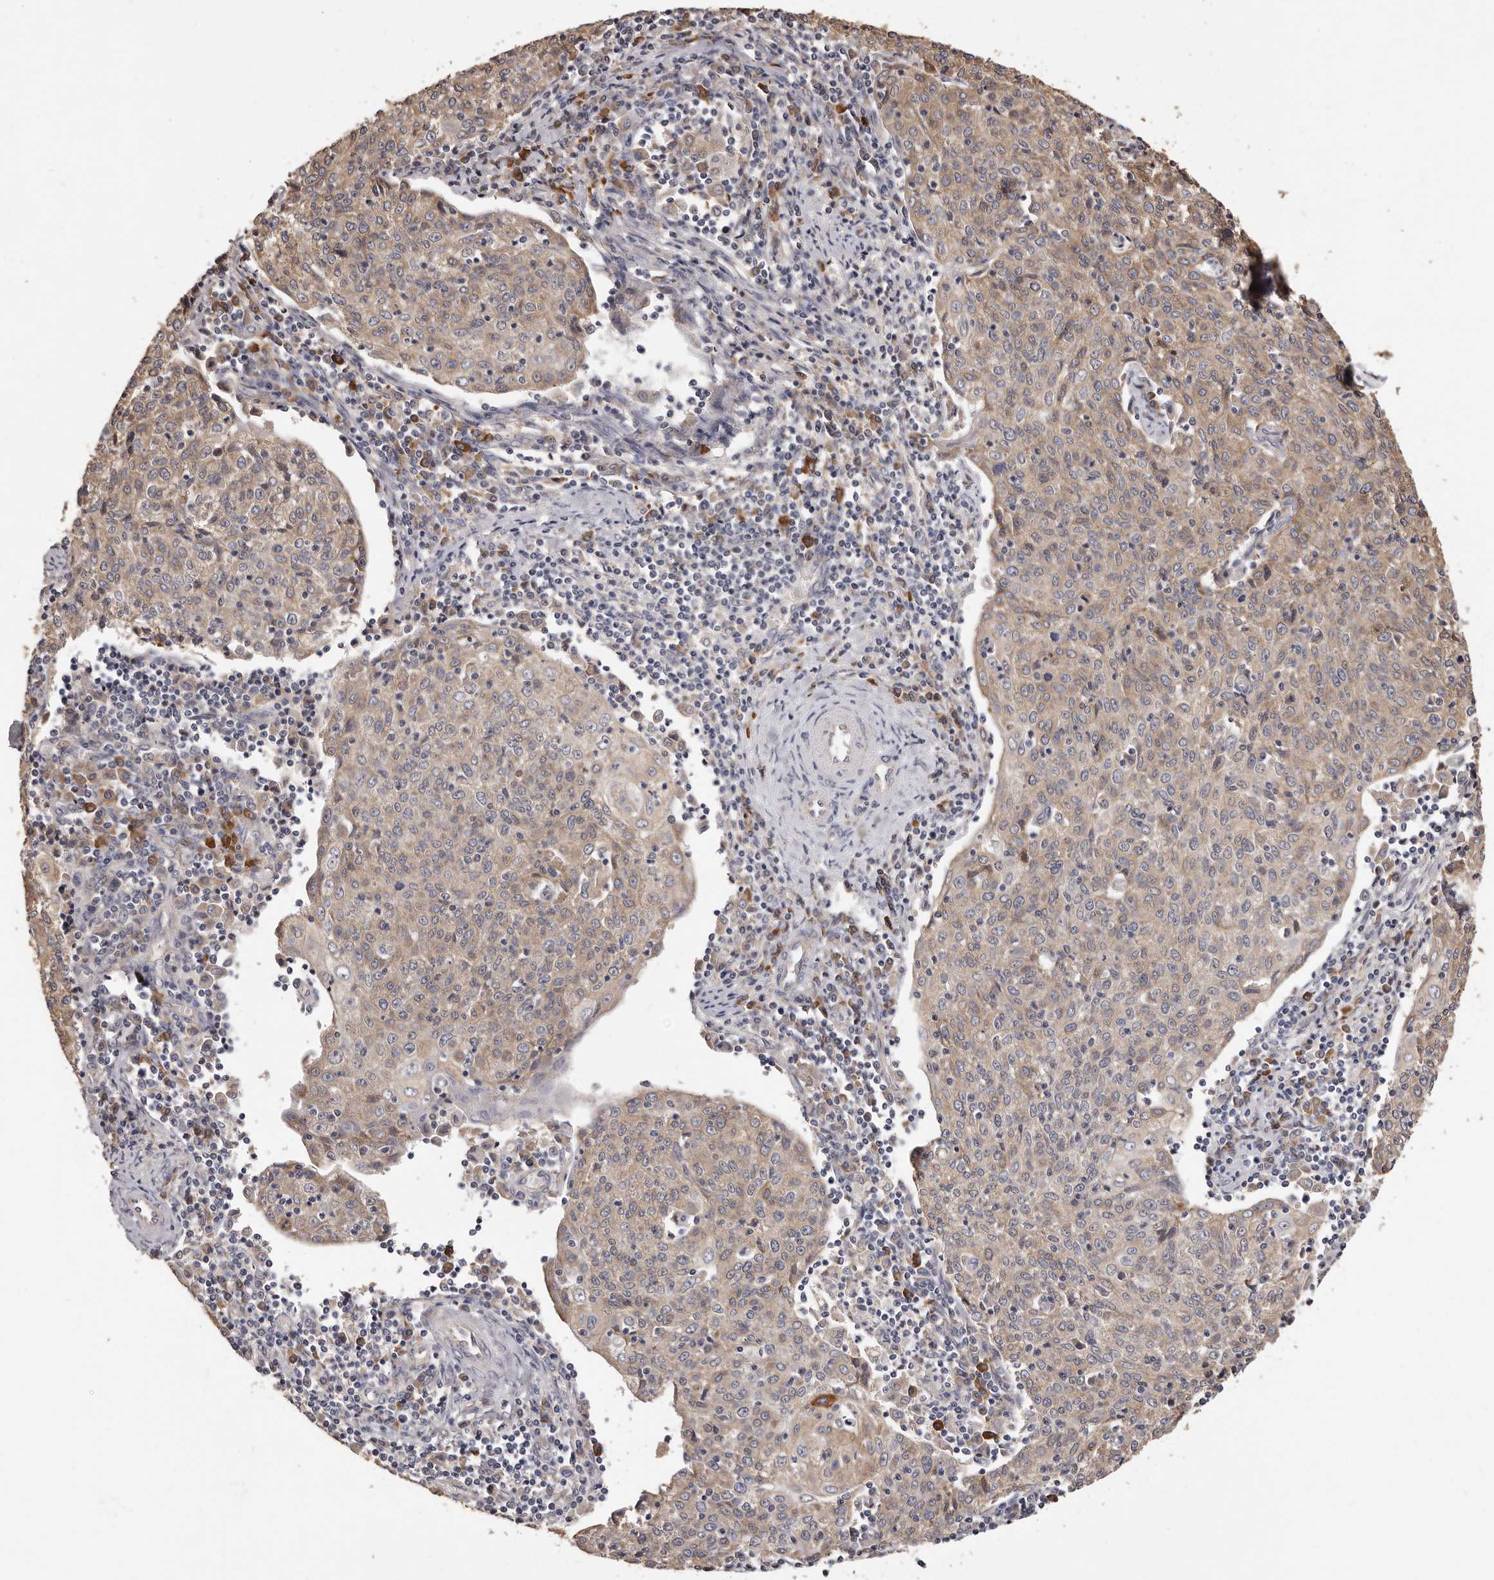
{"staining": {"intensity": "weak", "quantity": ">75%", "location": "cytoplasmic/membranous"}, "tissue": "cervical cancer", "cell_type": "Tumor cells", "image_type": "cancer", "snomed": [{"axis": "morphology", "description": "Squamous cell carcinoma, NOS"}, {"axis": "topography", "description": "Cervix"}], "caption": "About >75% of tumor cells in squamous cell carcinoma (cervical) exhibit weak cytoplasmic/membranous protein staining as visualized by brown immunohistochemical staining.", "gene": "ETNK1", "patient": {"sex": "female", "age": 48}}